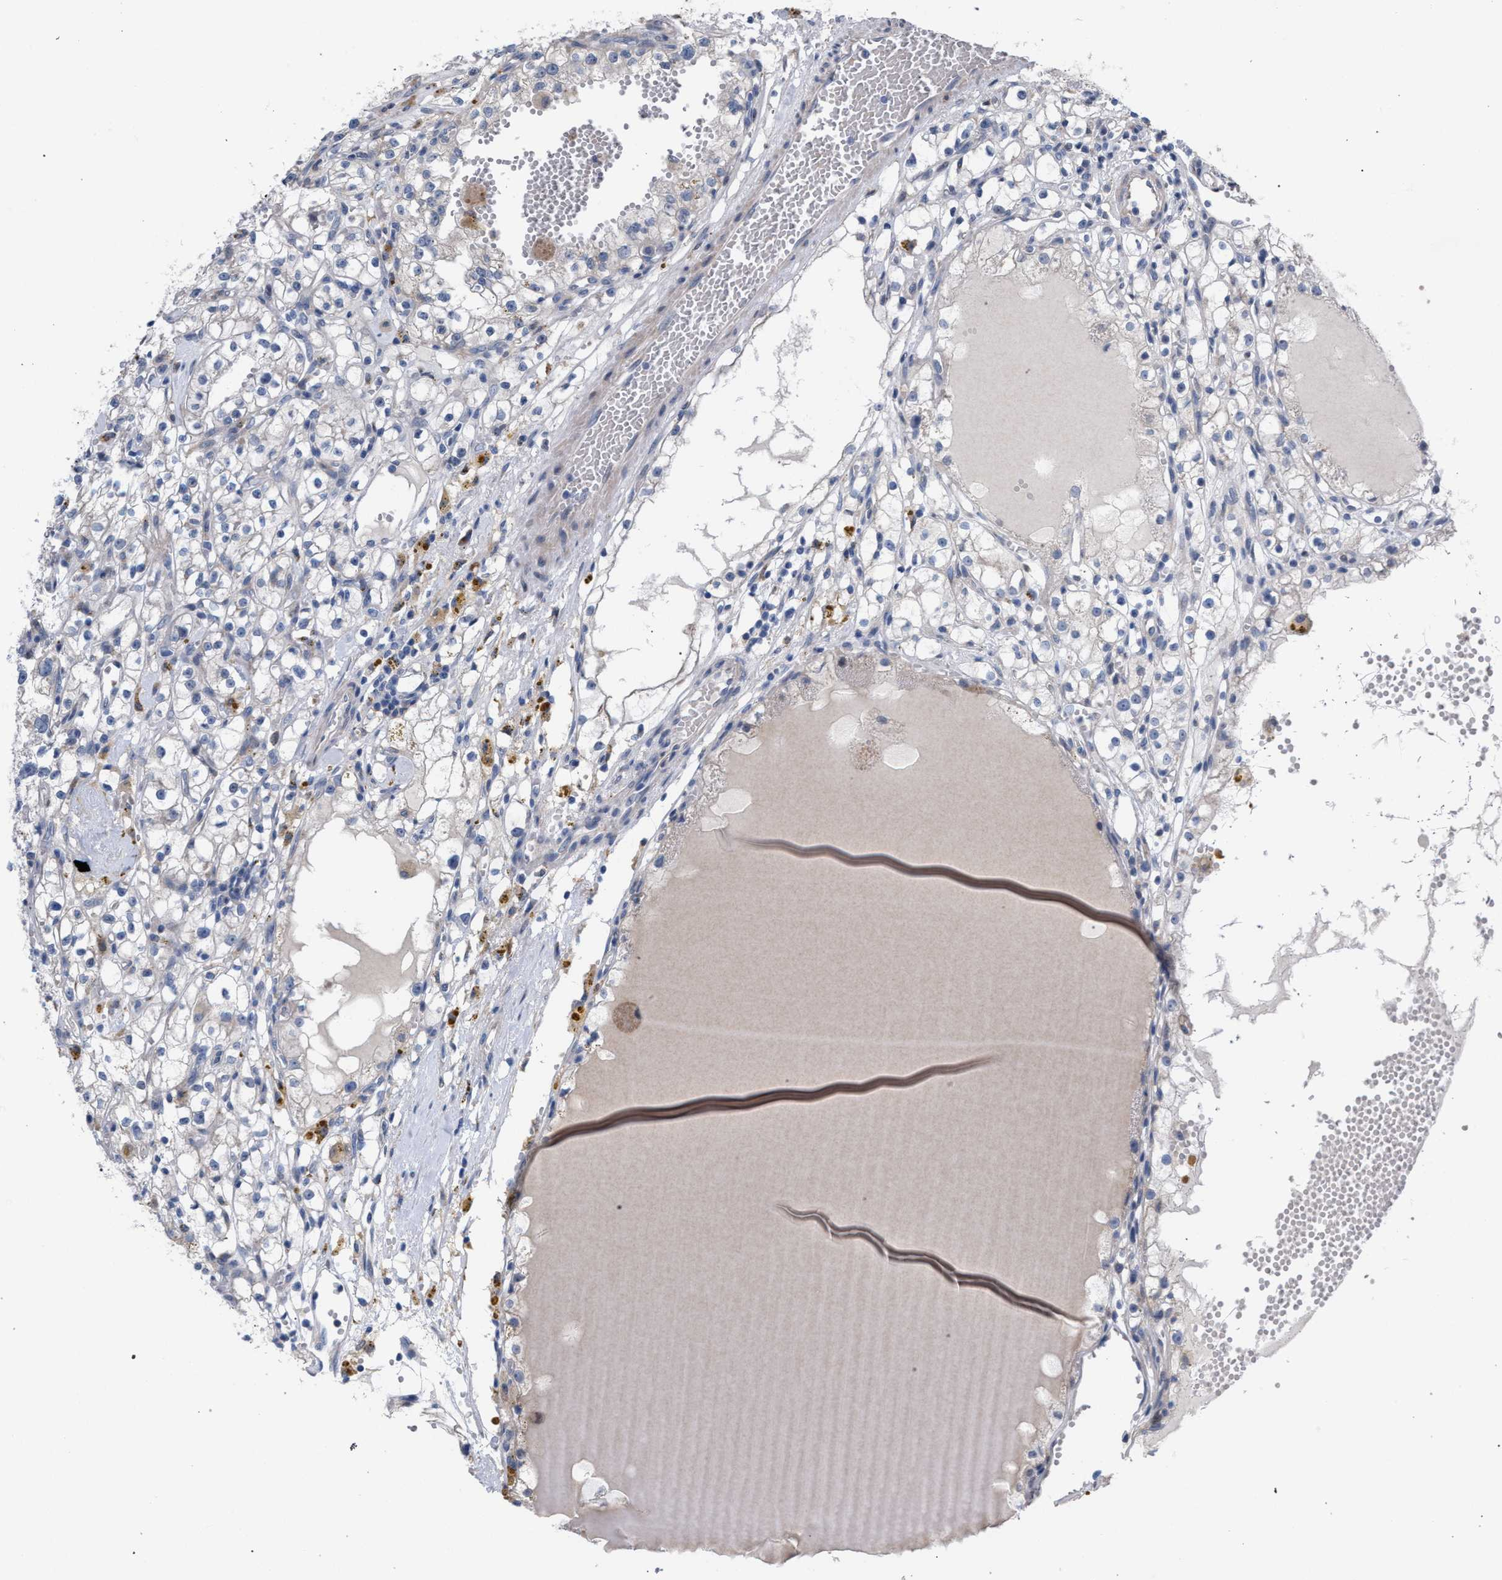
{"staining": {"intensity": "negative", "quantity": "none", "location": "none"}, "tissue": "renal cancer", "cell_type": "Tumor cells", "image_type": "cancer", "snomed": [{"axis": "morphology", "description": "Adenocarcinoma, NOS"}, {"axis": "topography", "description": "Kidney"}], "caption": "A high-resolution histopathology image shows IHC staining of renal cancer, which reveals no significant positivity in tumor cells.", "gene": "RNF135", "patient": {"sex": "male", "age": 56}}